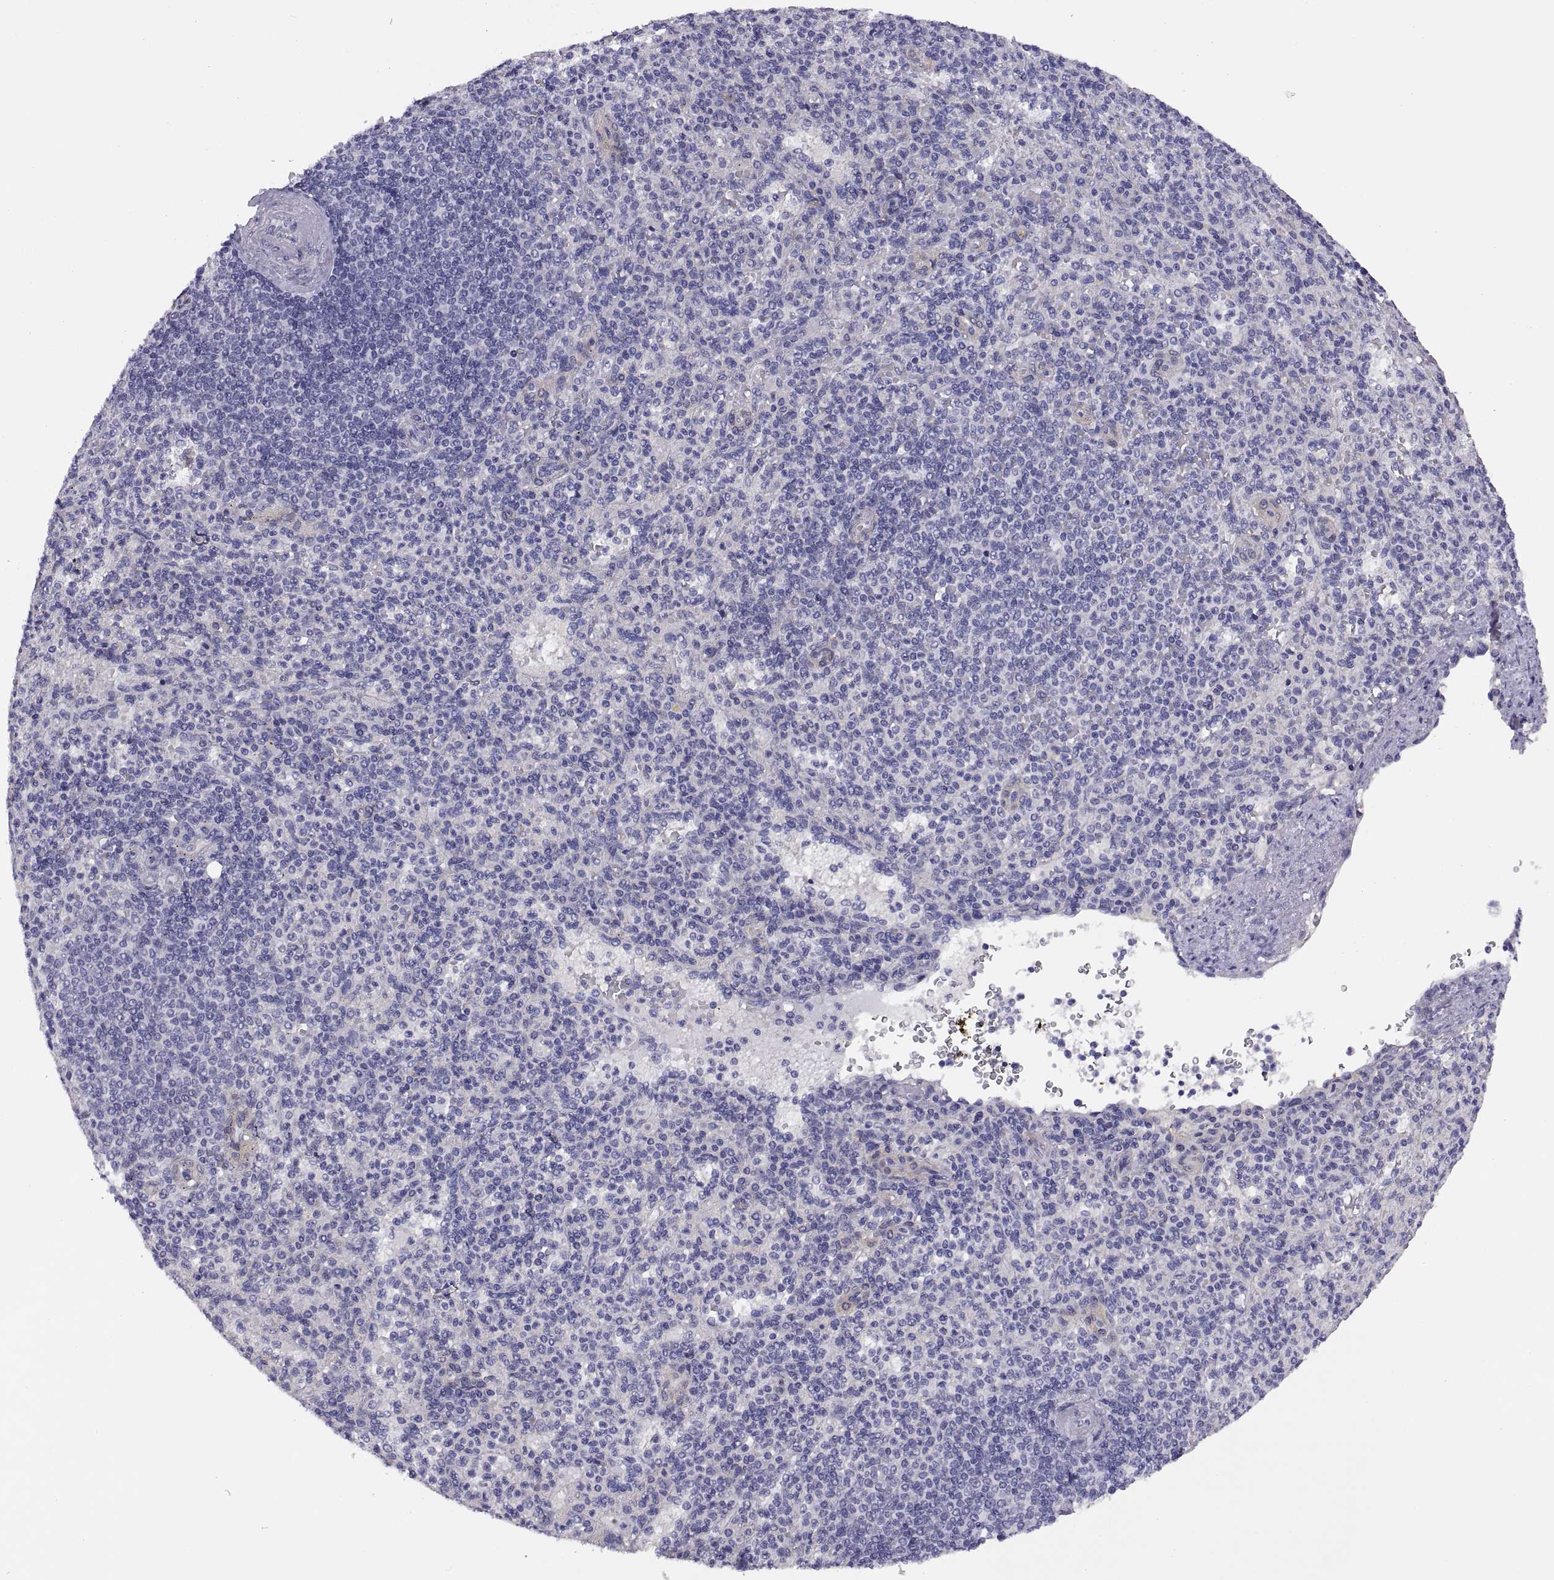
{"staining": {"intensity": "negative", "quantity": "none", "location": "none"}, "tissue": "spleen", "cell_type": "Cells in red pulp", "image_type": "normal", "snomed": [{"axis": "morphology", "description": "Normal tissue, NOS"}, {"axis": "topography", "description": "Spleen"}], "caption": "The photomicrograph demonstrates no significant staining in cells in red pulp of spleen.", "gene": "STRC", "patient": {"sex": "female", "age": 74}}